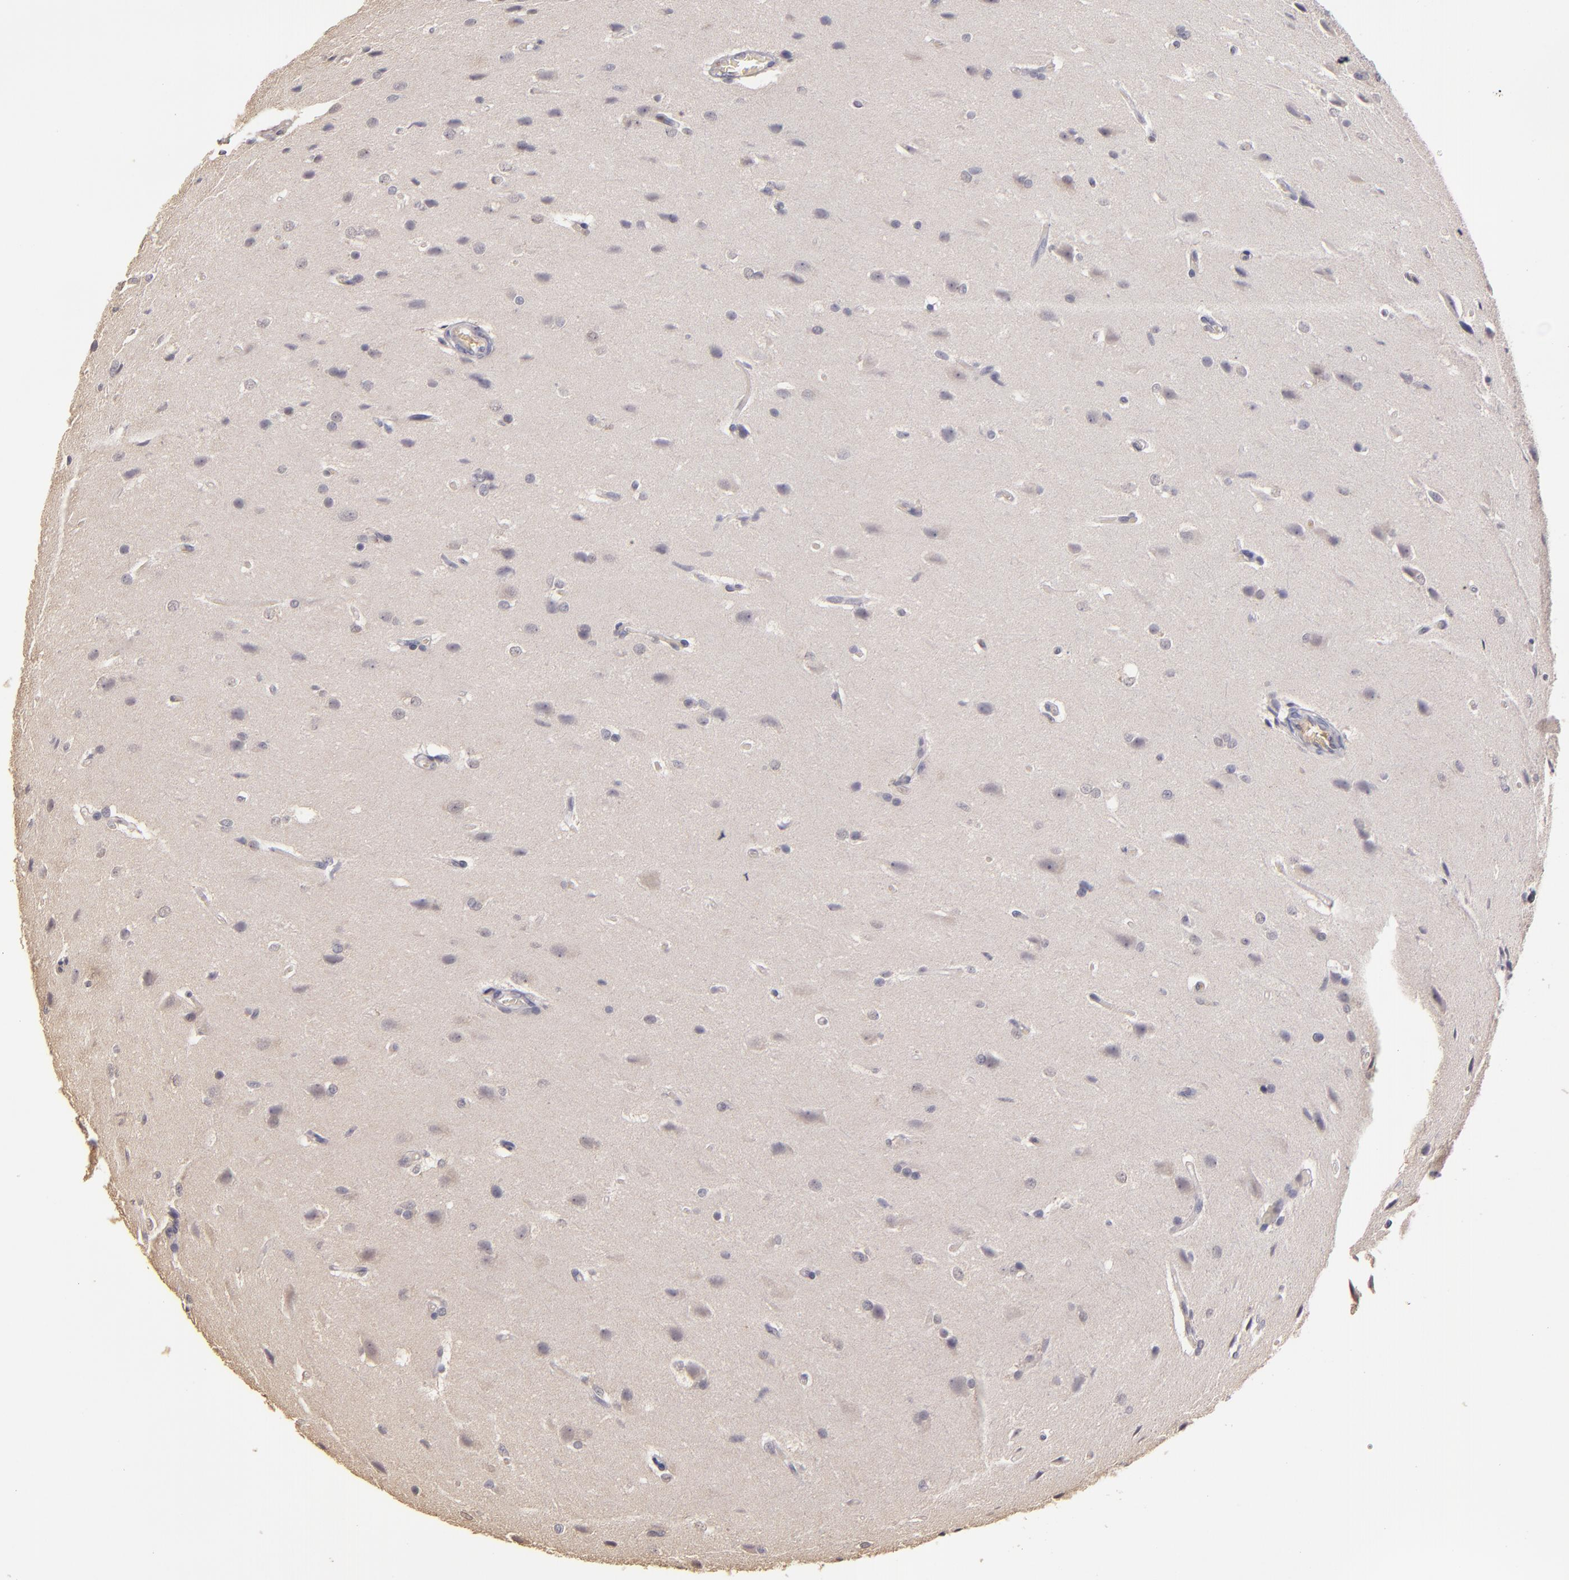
{"staining": {"intensity": "negative", "quantity": "none", "location": "none"}, "tissue": "glioma", "cell_type": "Tumor cells", "image_type": "cancer", "snomed": [{"axis": "morphology", "description": "Glioma, malignant, High grade"}, {"axis": "topography", "description": "Brain"}], "caption": "An image of malignant high-grade glioma stained for a protein reveals no brown staining in tumor cells.", "gene": "LRG1", "patient": {"sex": "male", "age": 68}}